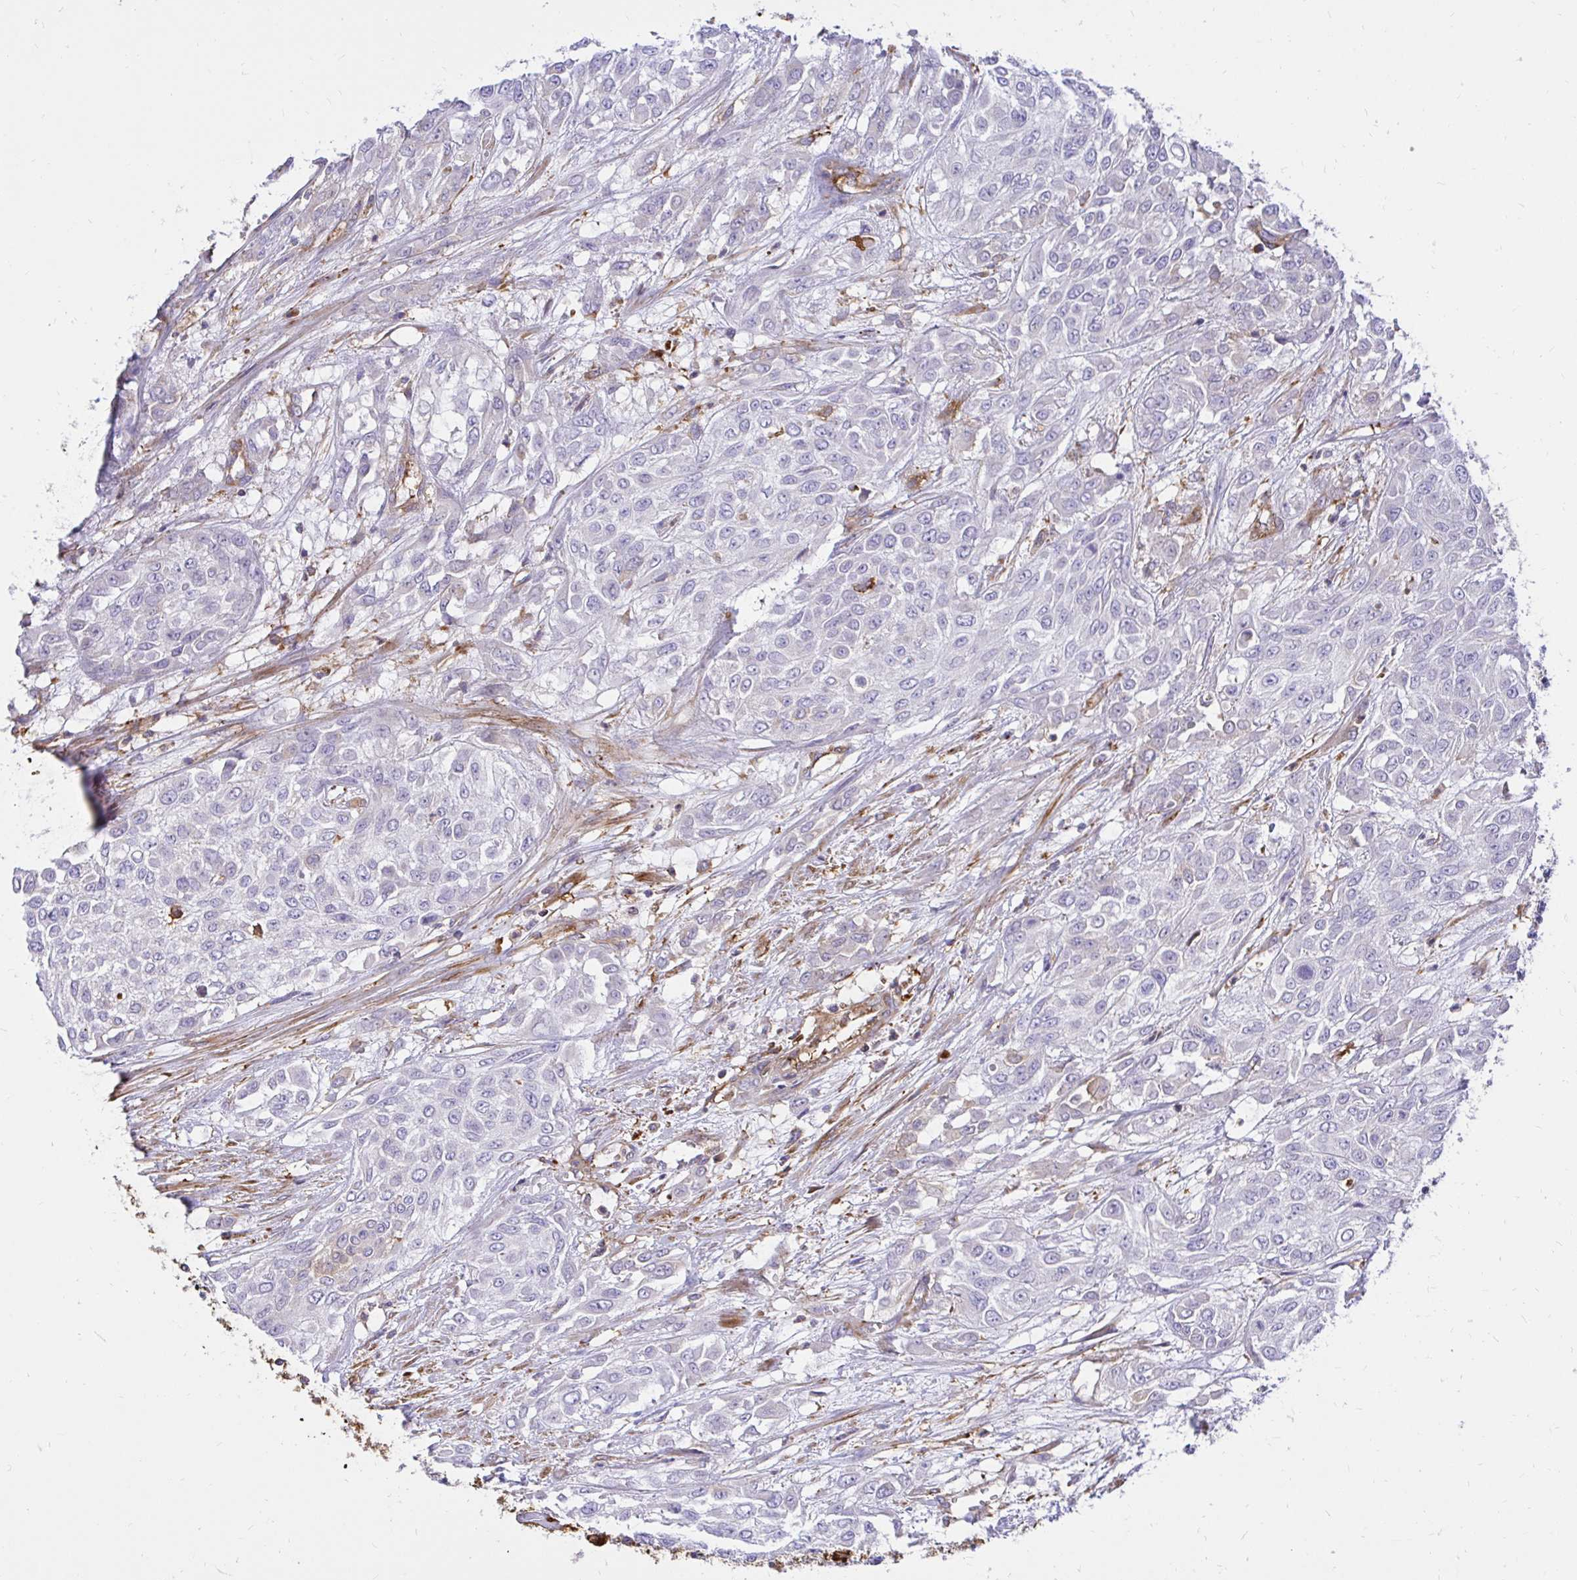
{"staining": {"intensity": "negative", "quantity": "none", "location": "none"}, "tissue": "urothelial cancer", "cell_type": "Tumor cells", "image_type": "cancer", "snomed": [{"axis": "morphology", "description": "Urothelial carcinoma, High grade"}, {"axis": "topography", "description": "Urinary bladder"}], "caption": "The IHC image has no significant staining in tumor cells of urothelial carcinoma (high-grade) tissue. (Immunohistochemistry, brightfield microscopy, high magnification).", "gene": "ABCB10", "patient": {"sex": "male", "age": 57}}